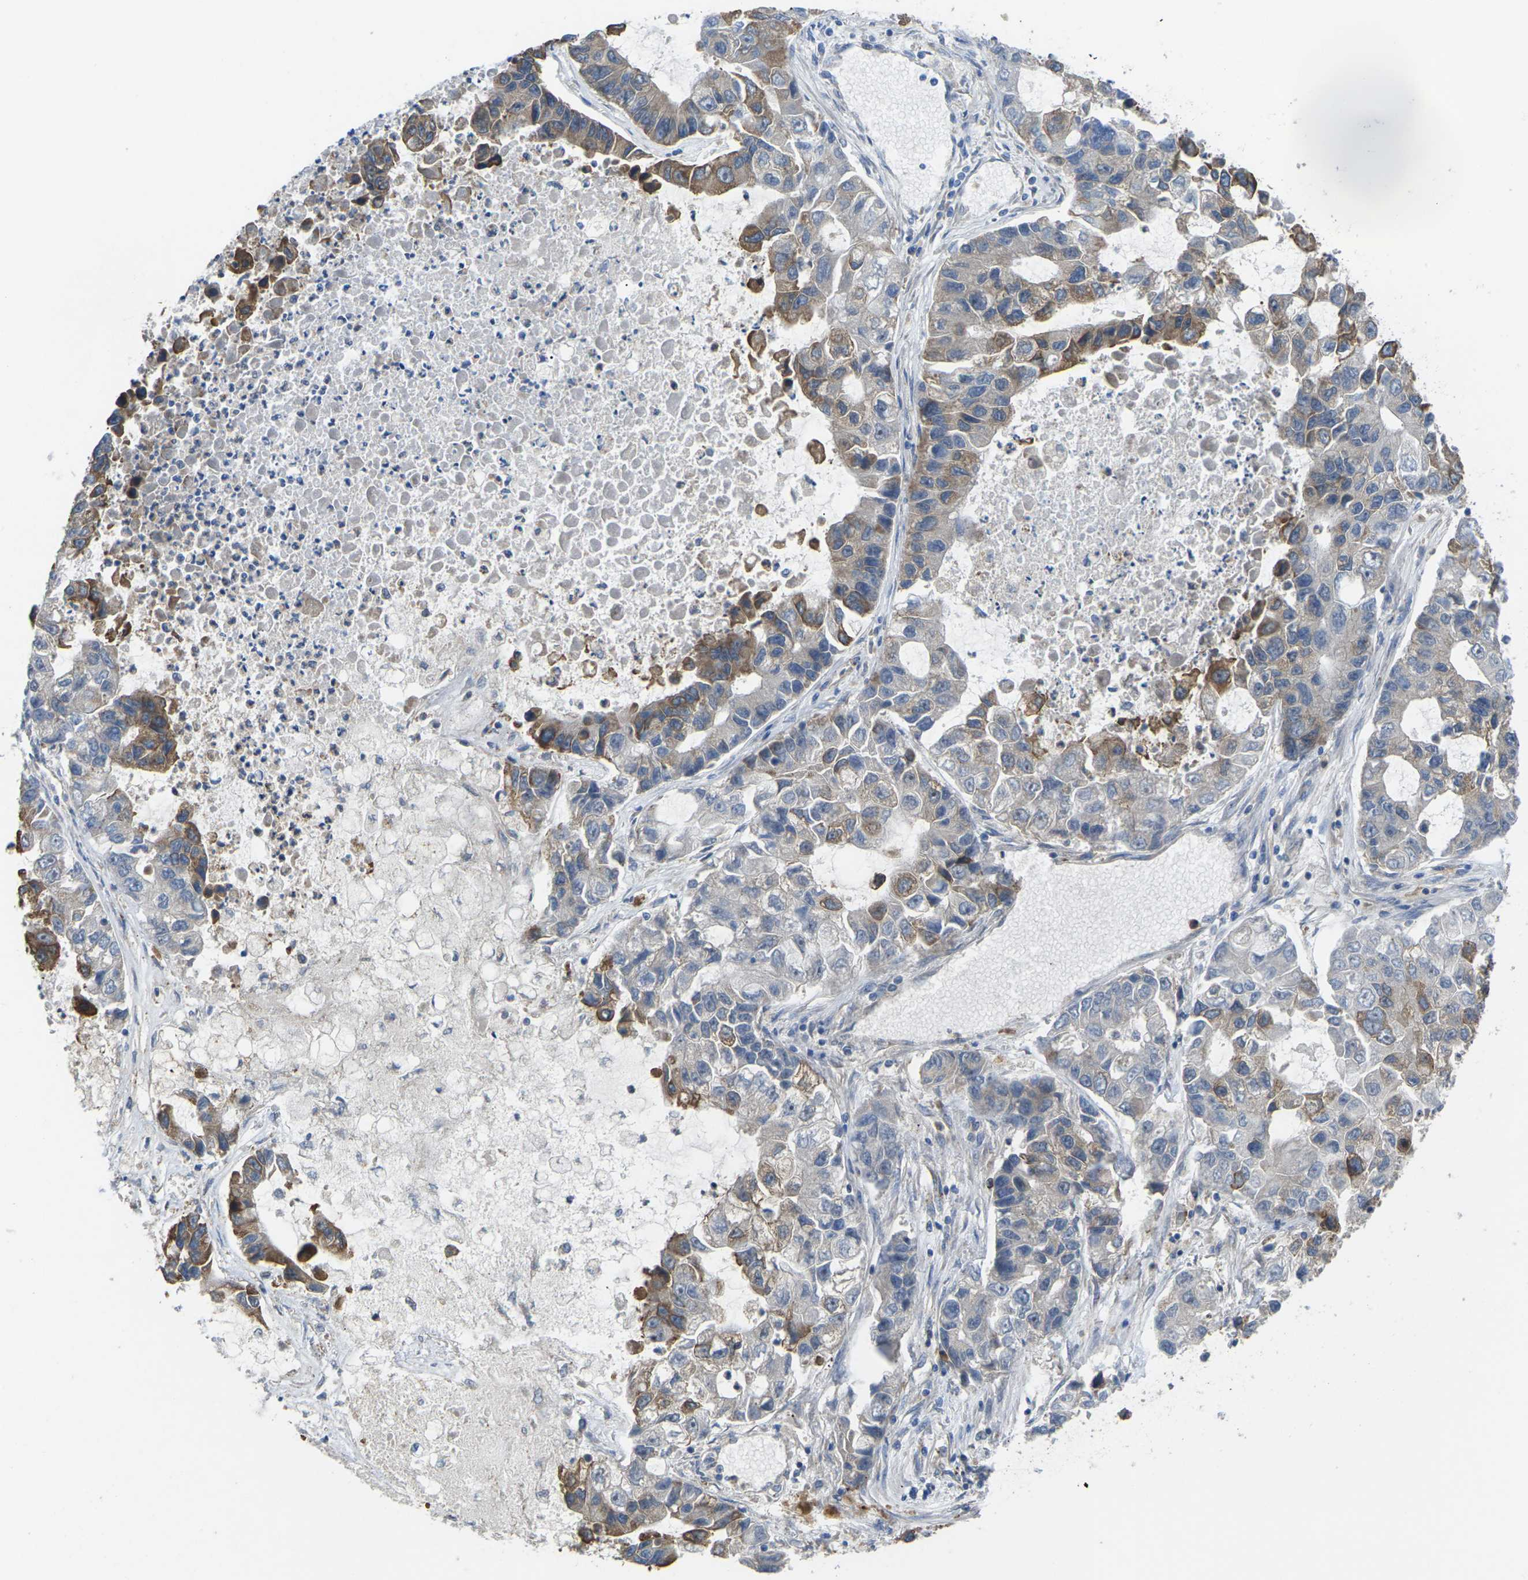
{"staining": {"intensity": "moderate", "quantity": "<25%", "location": "cytoplasmic/membranous"}, "tissue": "lung cancer", "cell_type": "Tumor cells", "image_type": "cancer", "snomed": [{"axis": "morphology", "description": "Adenocarcinoma, NOS"}, {"axis": "topography", "description": "Lung"}], "caption": "The photomicrograph shows immunohistochemical staining of adenocarcinoma (lung). There is moderate cytoplasmic/membranous staining is seen in about <25% of tumor cells. (Stains: DAB (3,3'-diaminobenzidine) in brown, nuclei in blue, Microscopy: brightfield microscopy at high magnification).", "gene": "TIAM1", "patient": {"sex": "female", "age": 51}}